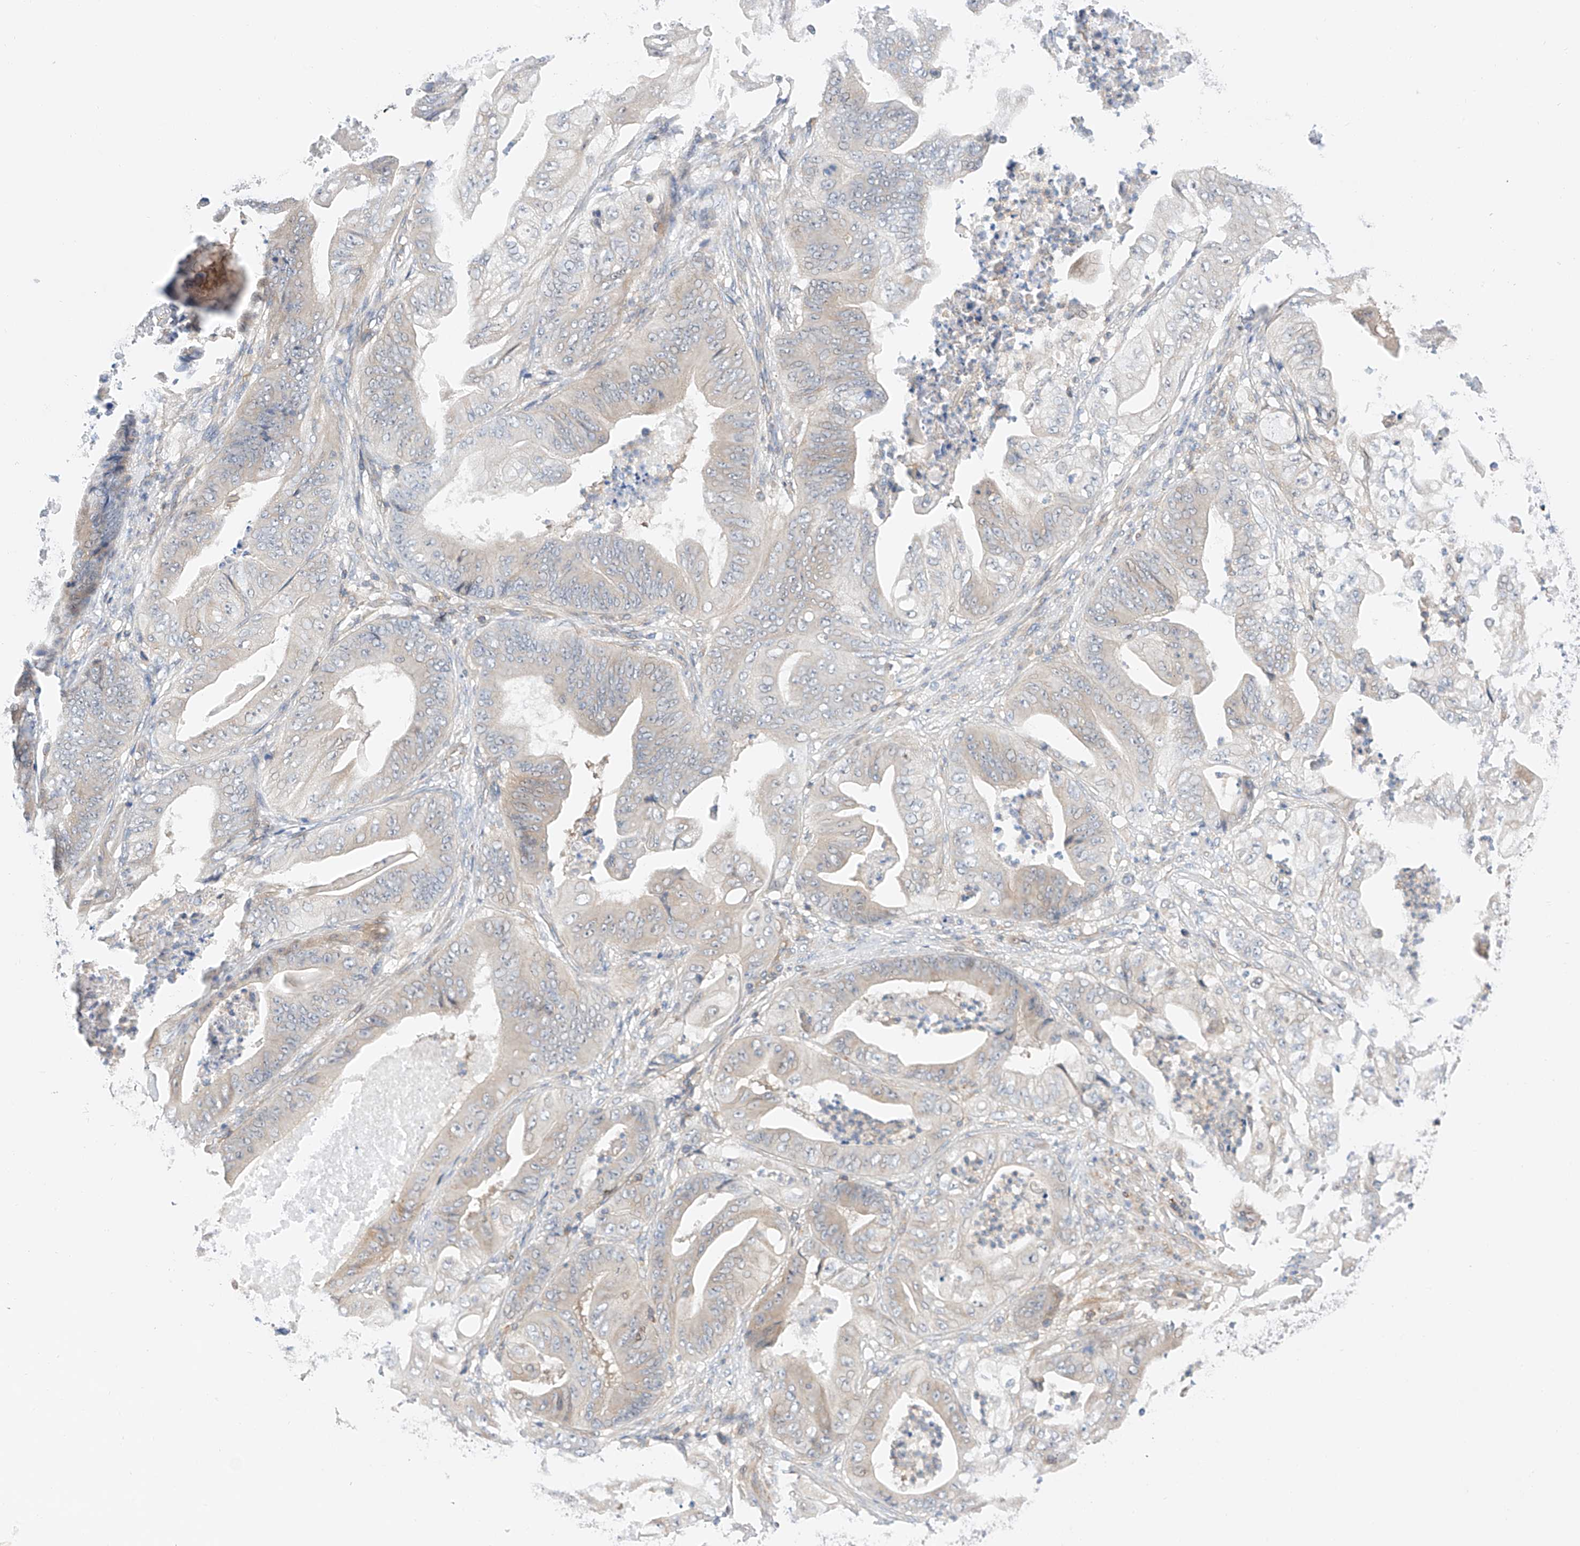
{"staining": {"intensity": "negative", "quantity": "none", "location": "none"}, "tissue": "stomach cancer", "cell_type": "Tumor cells", "image_type": "cancer", "snomed": [{"axis": "morphology", "description": "Adenocarcinoma, NOS"}, {"axis": "topography", "description": "Stomach"}], "caption": "DAB (3,3'-diaminobenzidine) immunohistochemical staining of adenocarcinoma (stomach) displays no significant positivity in tumor cells.", "gene": "MFN2", "patient": {"sex": "female", "age": 73}}